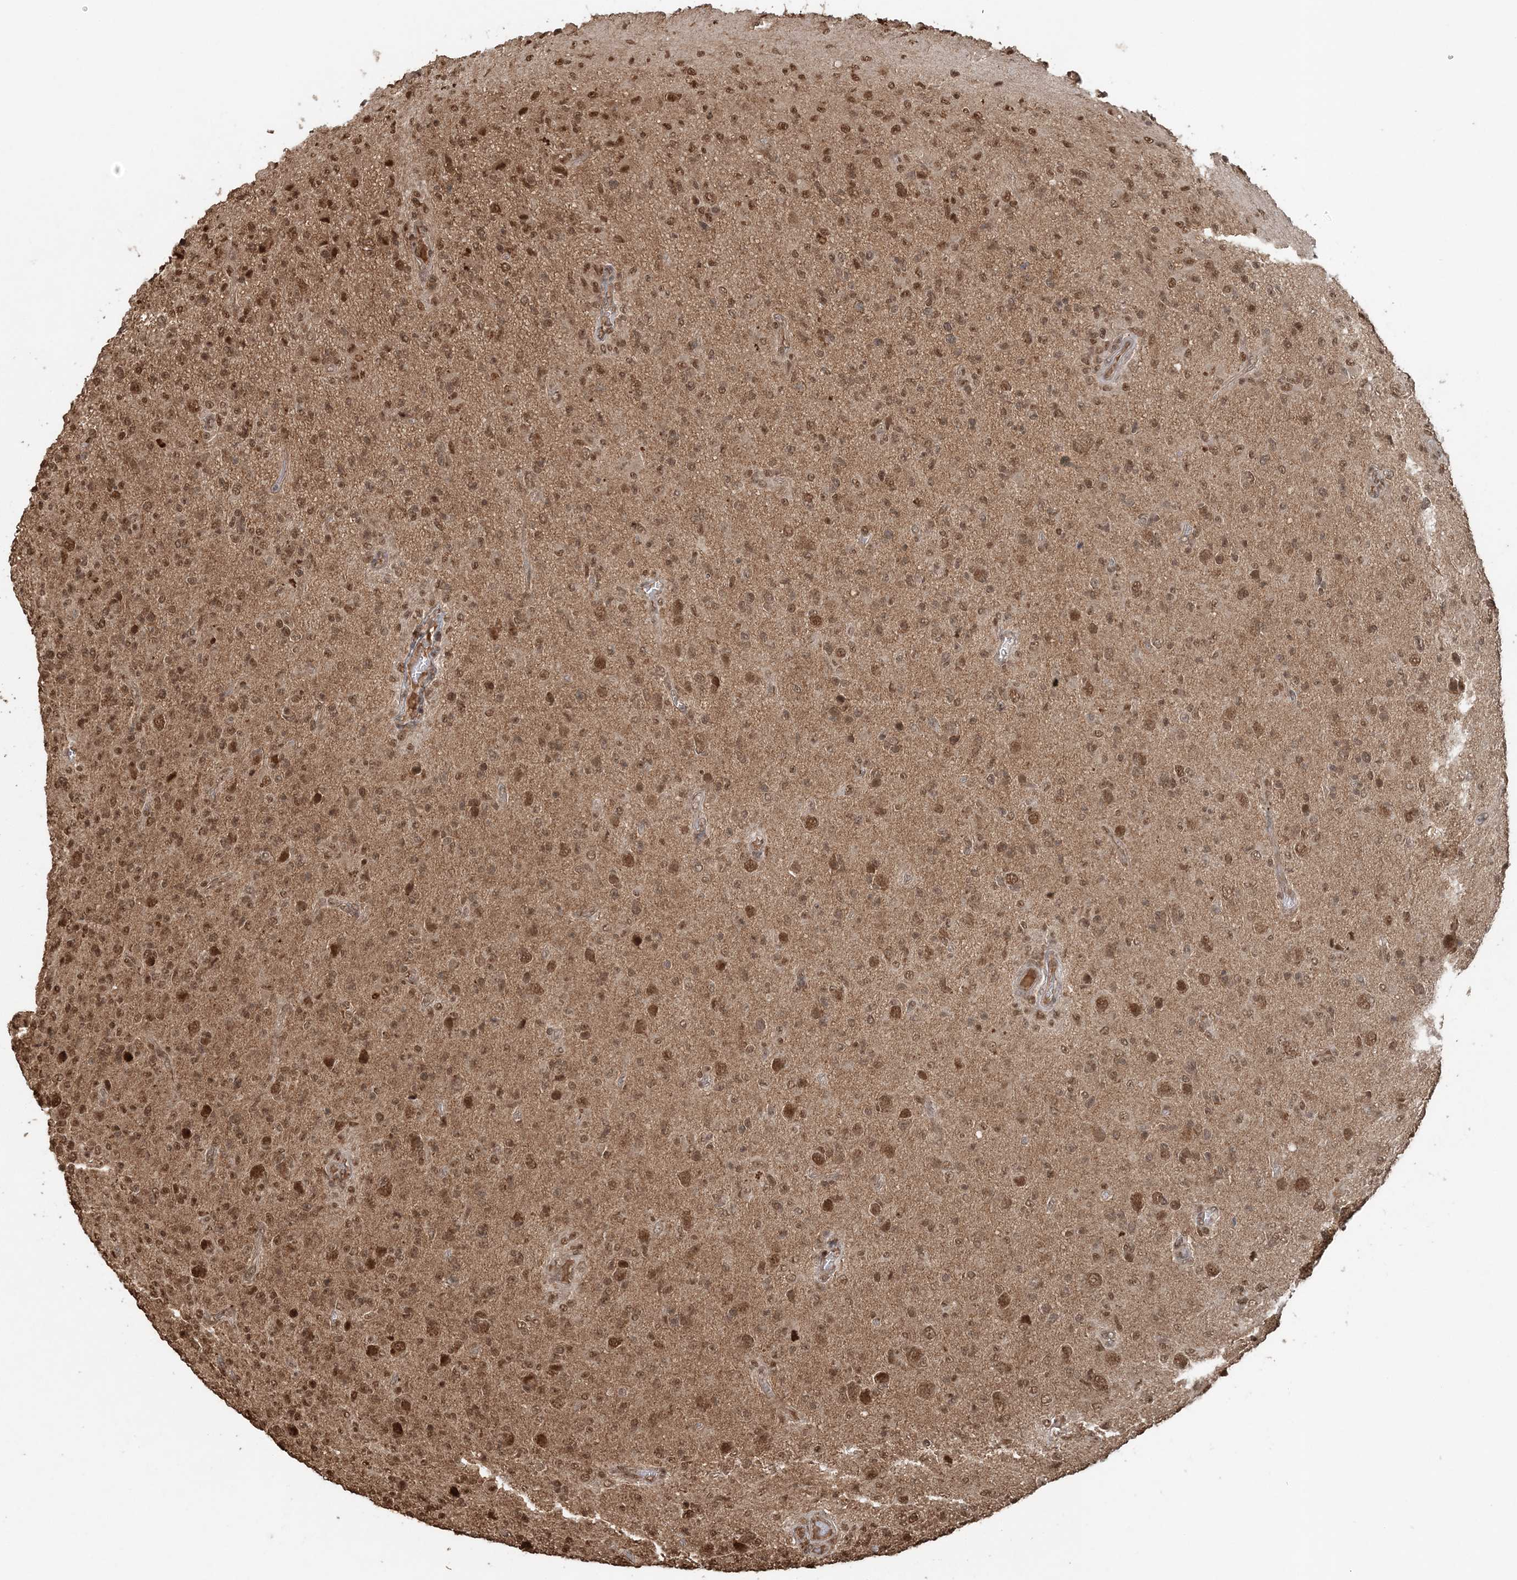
{"staining": {"intensity": "moderate", "quantity": ">75%", "location": "nuclear"}, "tissue": "glioma", "cell_type": "Tumor cells", "image_type": "cancer", "snomed": [{"axis": "morphology", "description": "Glioma, malignant, High grade"}, {"axis": "topography", "description": "Brain"}], "caption": "A brown stain shows moderate nuclear expression of a protein in human glioma tumor cells. The staining is performed using DAB (3,3'-diaminobenzidine) brown chromogen to label protein expression. The nuclei are counter-stained blue using hematoxylin.", "gene": "ARHGAP35", "patient": {"sex": "female", "age": 57}}